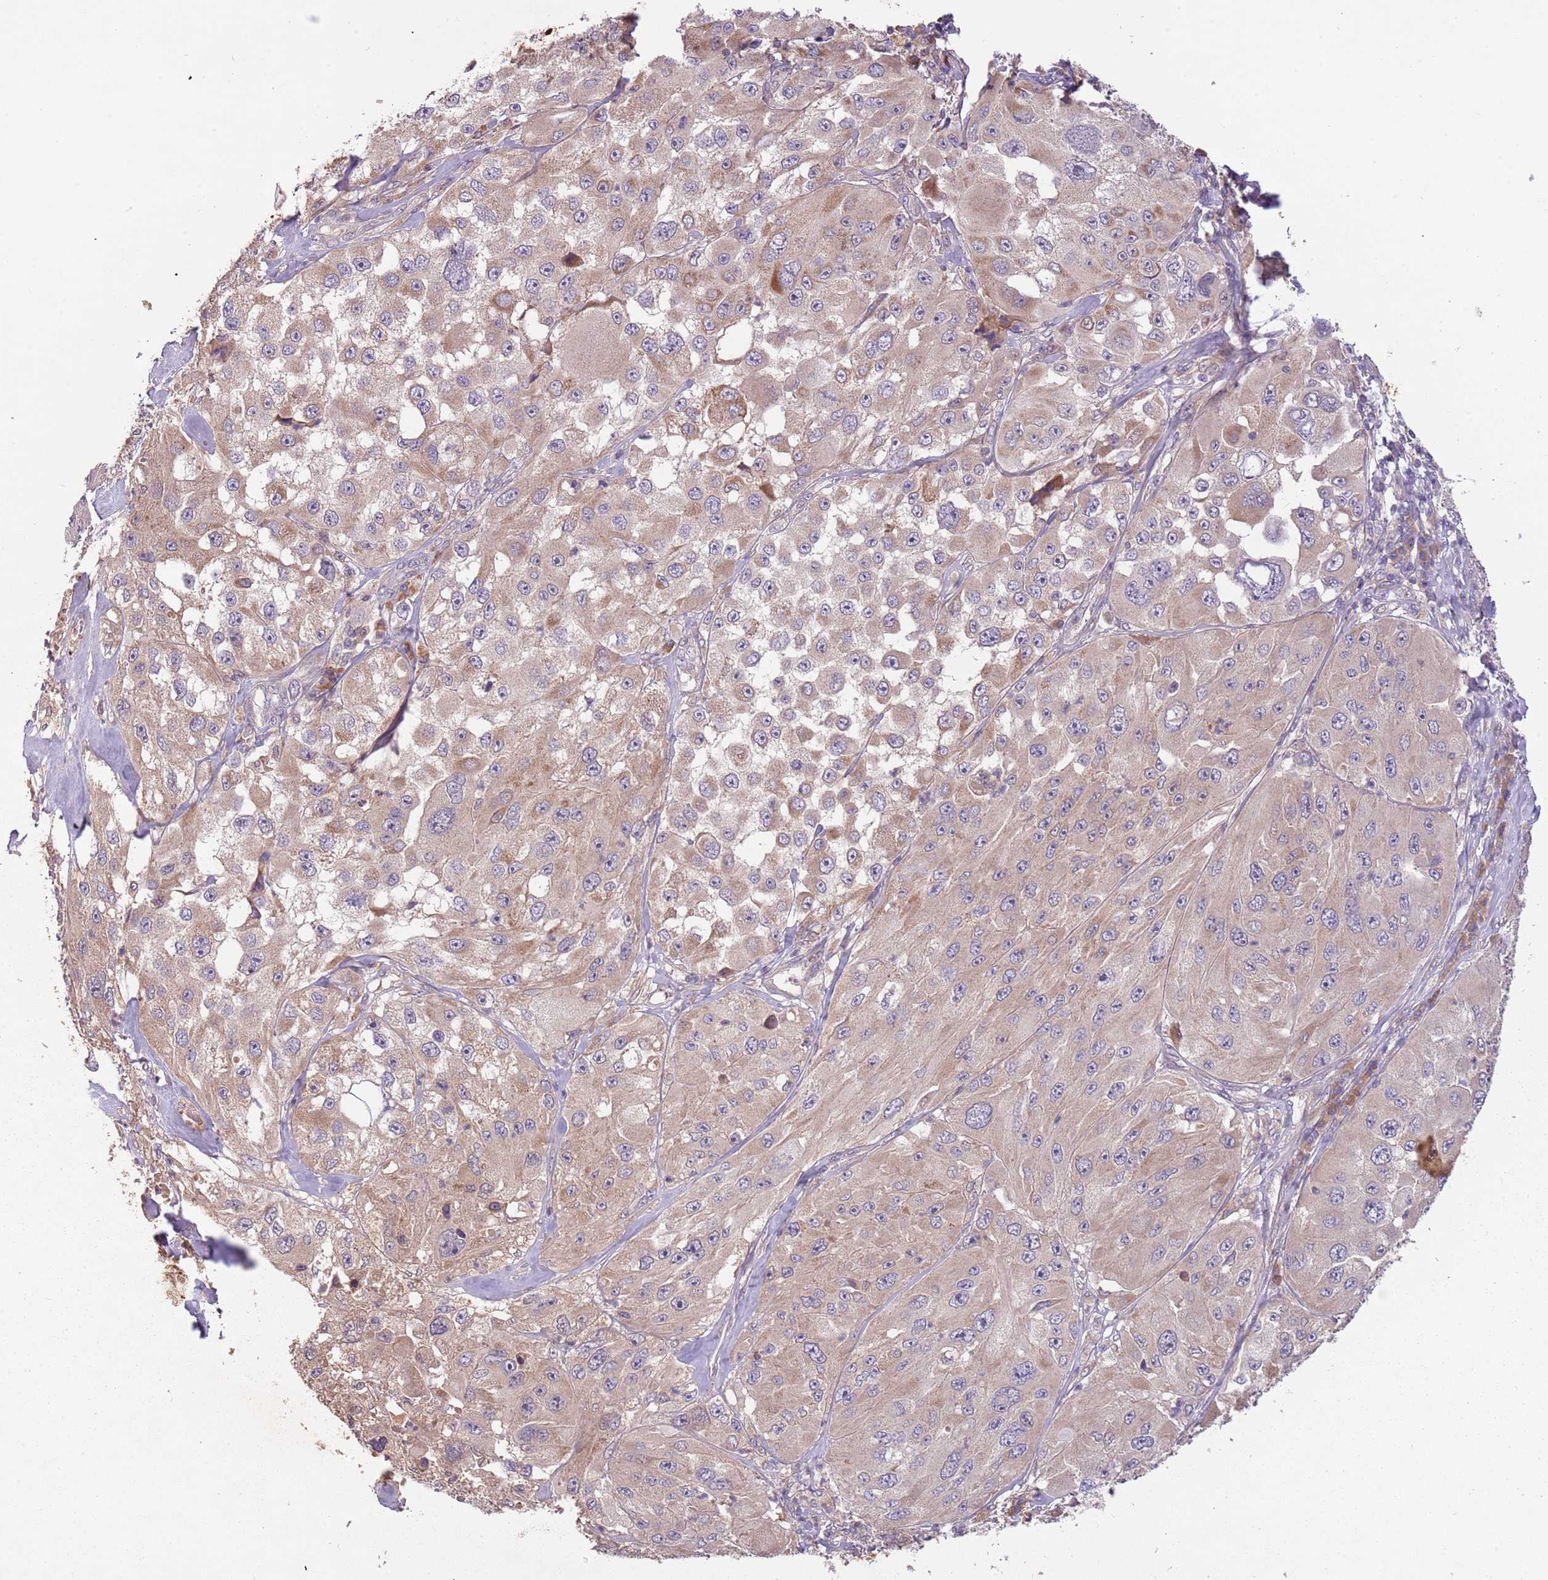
{"staining": {"intensity": "weak", "quantity": ">75%", "location": "cytoplasmic/membranous"}, "tissue": "melanoma", "cell_type": "Tumor cells", "image_type": "cancer", "snomed": [{"axis": "morphology", "description": "Malignant melanoma, Metastatic site"}, {"axis": "topography", "description": "Lymph node"}], "caption": "Tumor cells display low levels of weak cytoplasmic/membranous expression in approximately >75% of cells in malignant melanoma (metastatic site).", "gene": "FECH", "patient": {"sex": "male", "age": 62}}